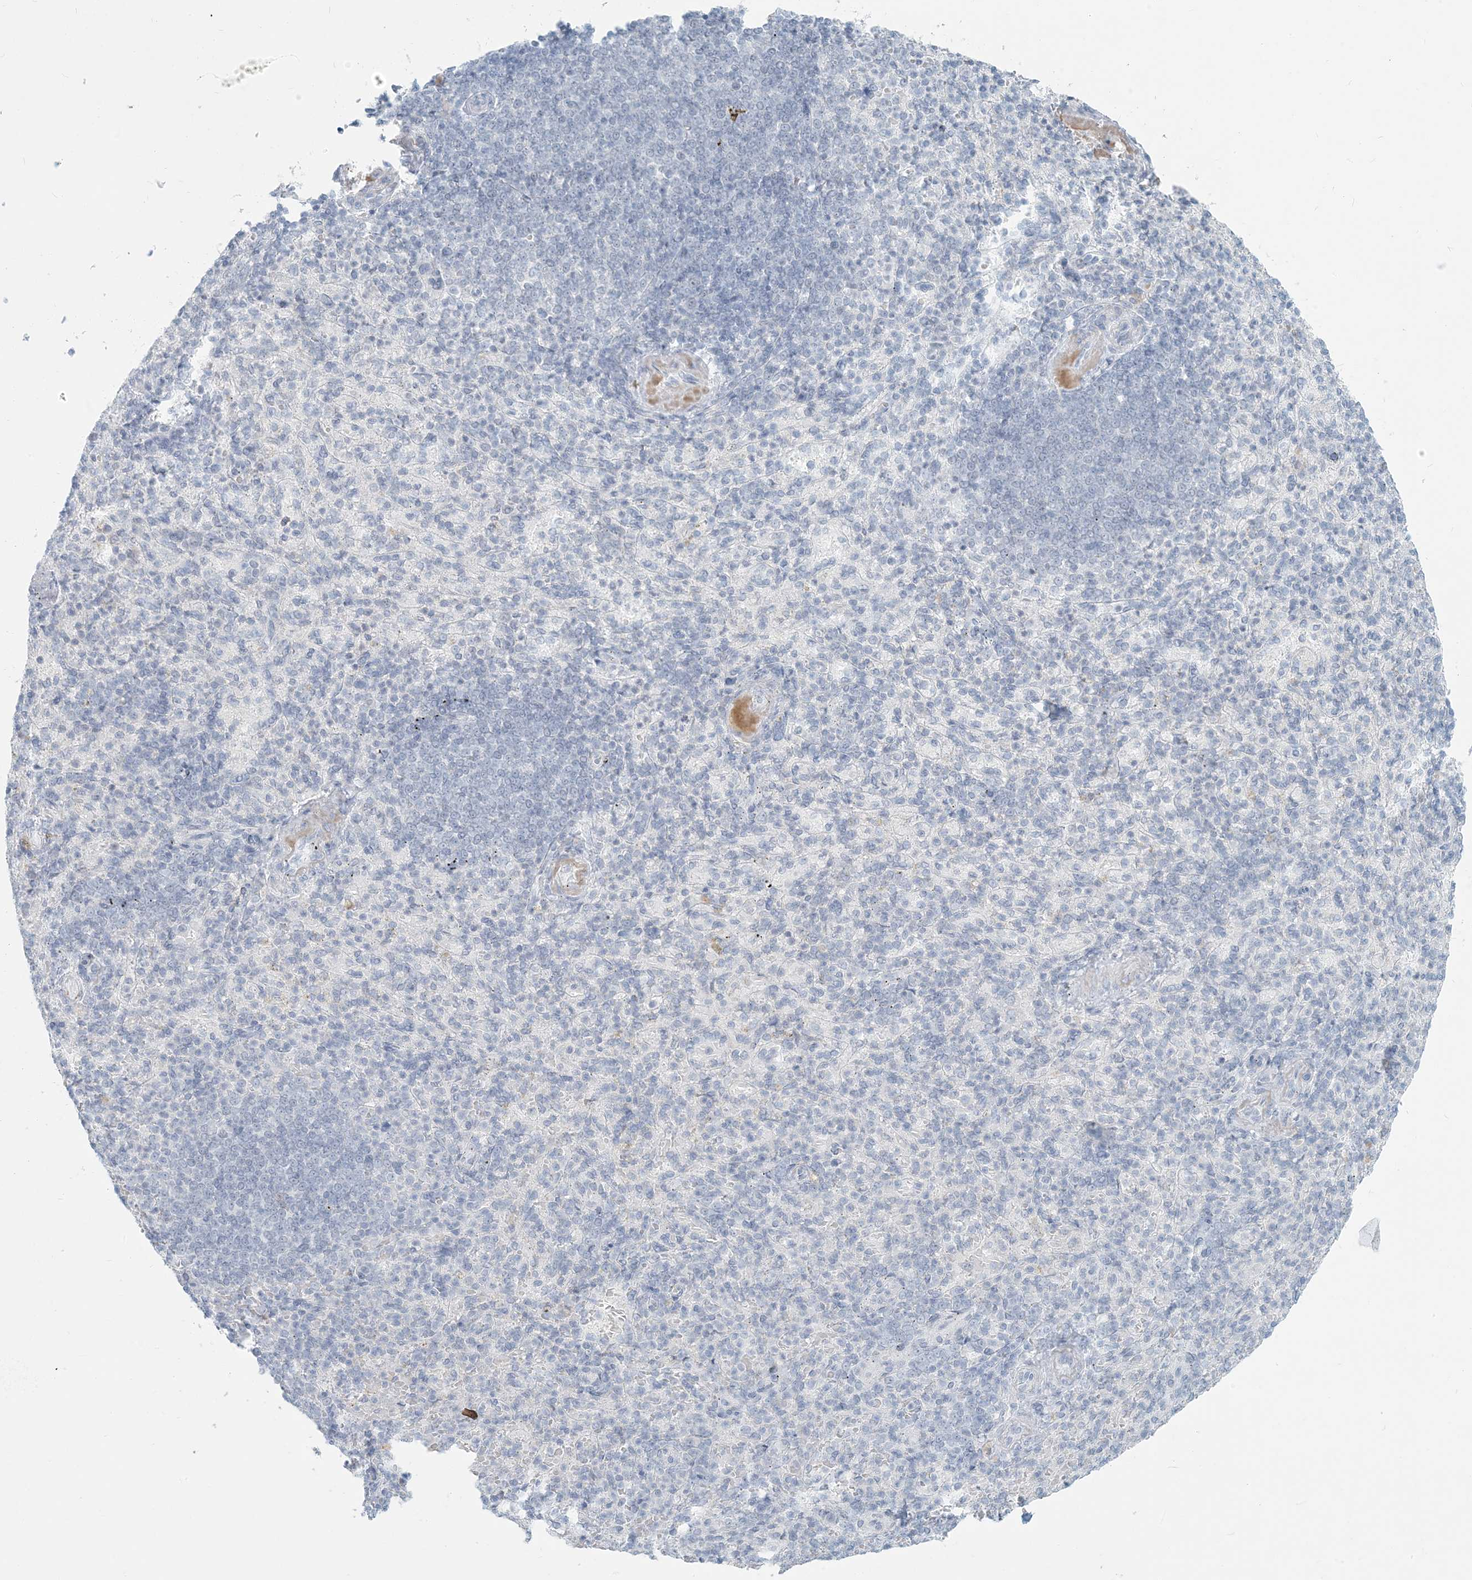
{"staining": {"intensity": "negative", "quantity": "none", "location": "none"}, "tissue": "spleen", "cell_type": "Cells in red pulp", "image_type": "normal", "snomed": [{"axis": "morphology", "description": "Normal tissue, NOS"}, {"axis": "topography", "description": "Spleen"}], "caption": "Spleen stained for a protein using IHC exhibits no expression cells in red pulp.", "gene": "SCML1", "patient": {"sex": "female", "age": 74}}